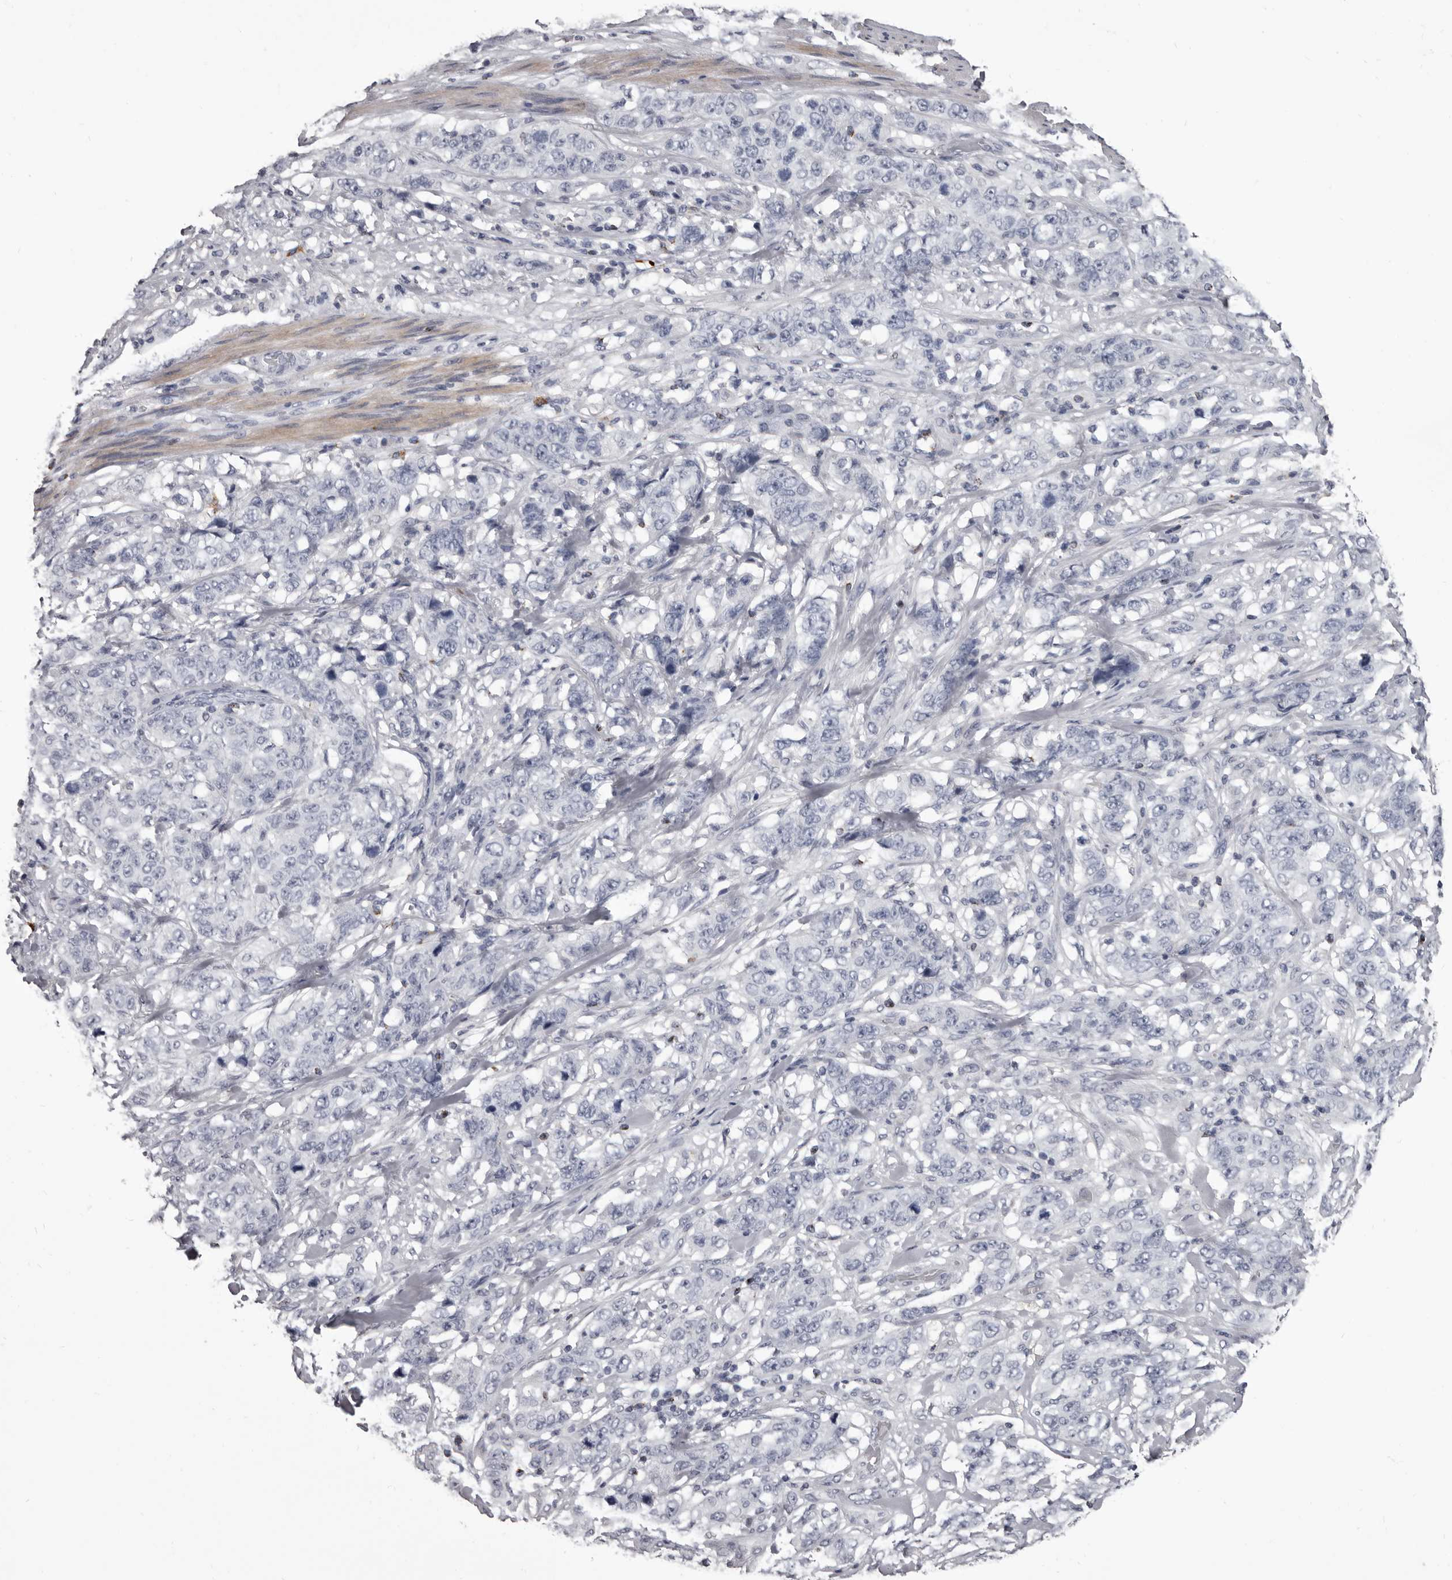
{"staining": {"intensity": "negative", "quantity": "none", "location": "none"}, "tissue": "stomach cancer", "cell_type": "Tumor cells", "image_type": "cancer", "snomed": [{"axis": "morphology", "description": "Adenocarcinoma, NOS"}, {"axis": "topography", "description": "Stomach"}], "caption": "This is a histopathology image of IHC staining of stomach cancer (adenocarcinoma), which shows no expression in tumor cells.", "gene": "GZMH", "patient": {"sex": "male", "age": 48}}